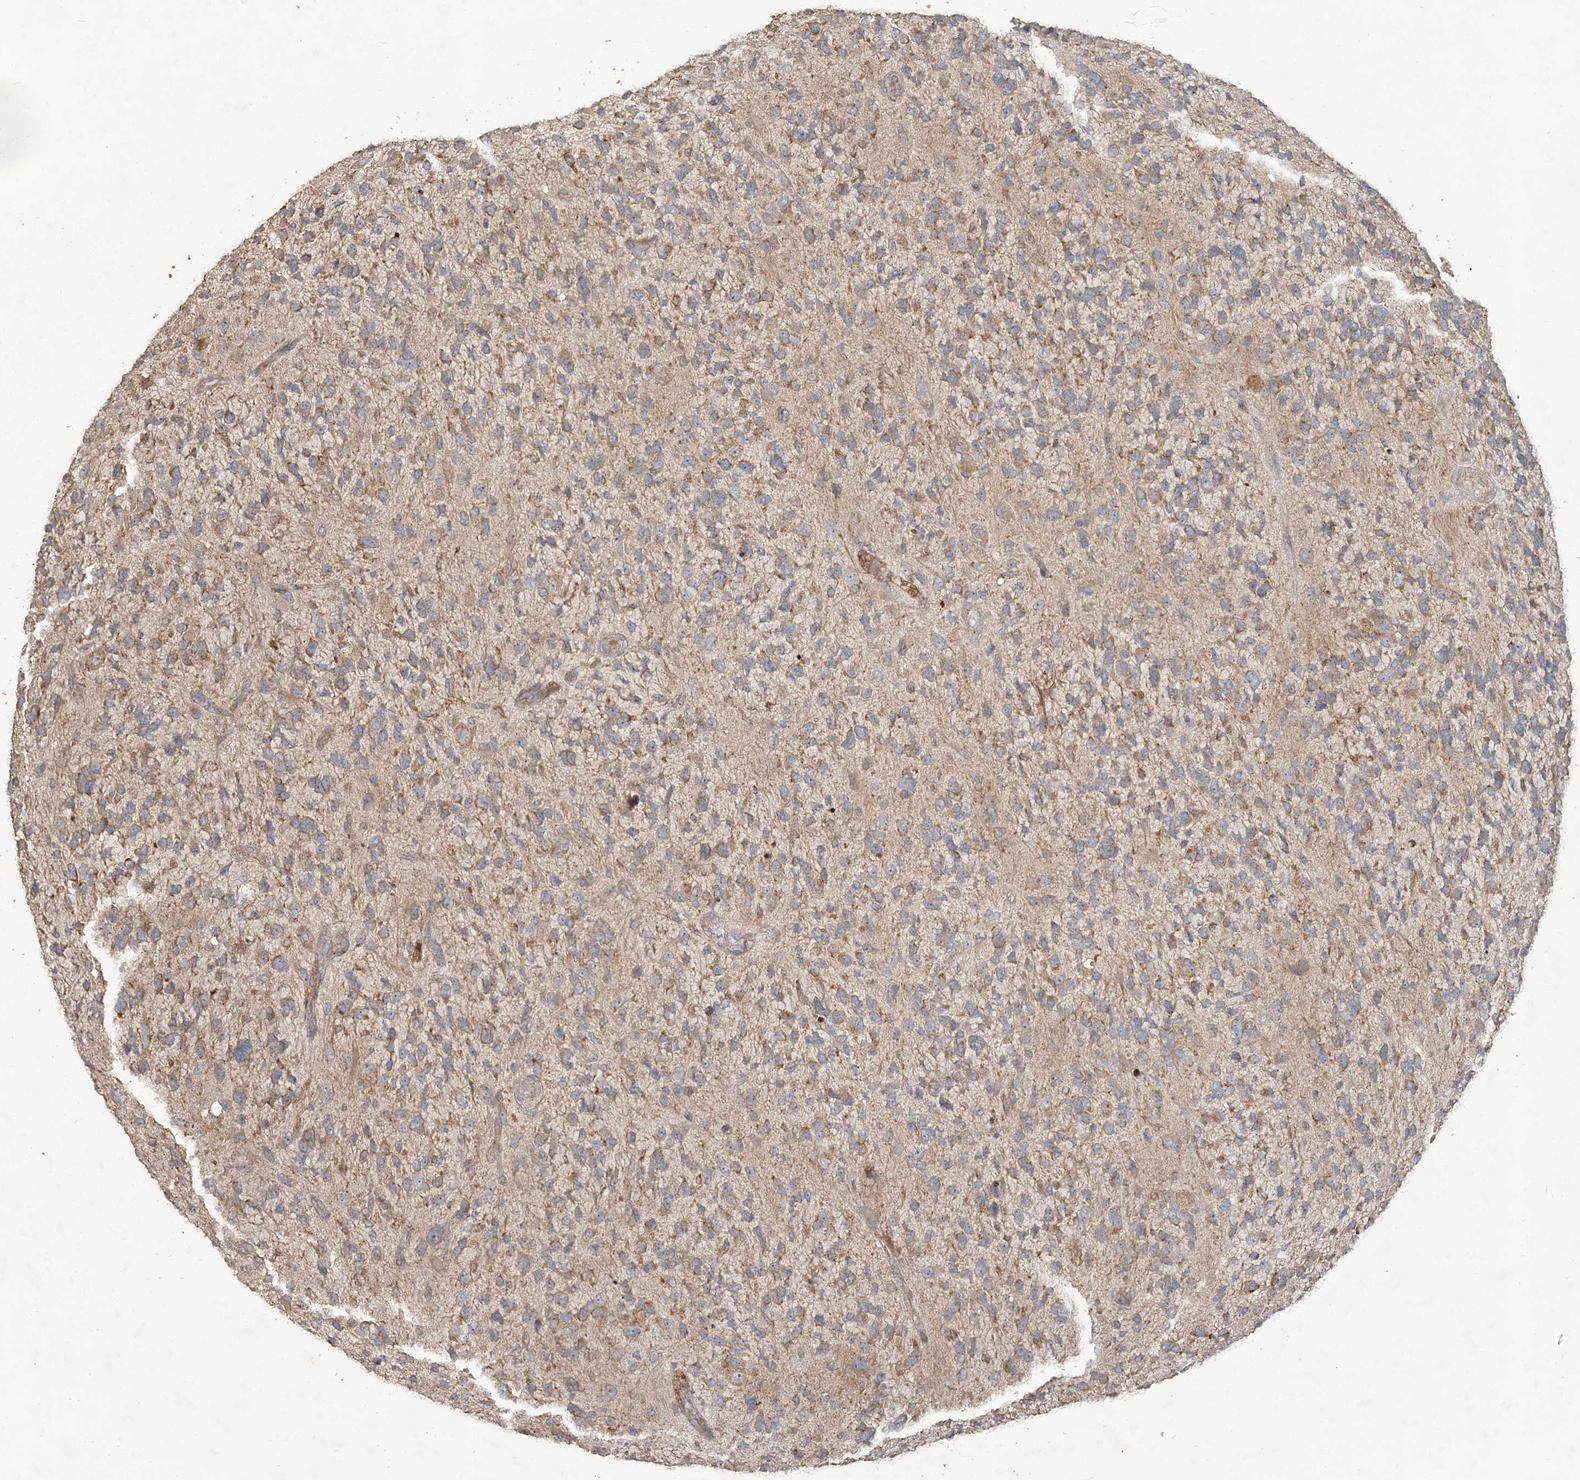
{"staining": {"intensity": "weak", "quantity": "25%-75%", "location": "cytoplasmic/membranous"}, "tissue": "glioma", "cell_type": "Tumor cells", "image_type": "cancer", "snomed": [{"axis": "morphology", "description": "Glioma, malignant, High grade"}, {"axis": "topography", "description": "Brain"}], "caption": "Immunohistochemistry image of human glioma stained for a protein (brown), which reveals low levels of weak cytoplasmic/membranous positivity in about 25%-75% of tumor cells.", "gene": "RAB14", "patient": {"sex": "female", "age": 58}}